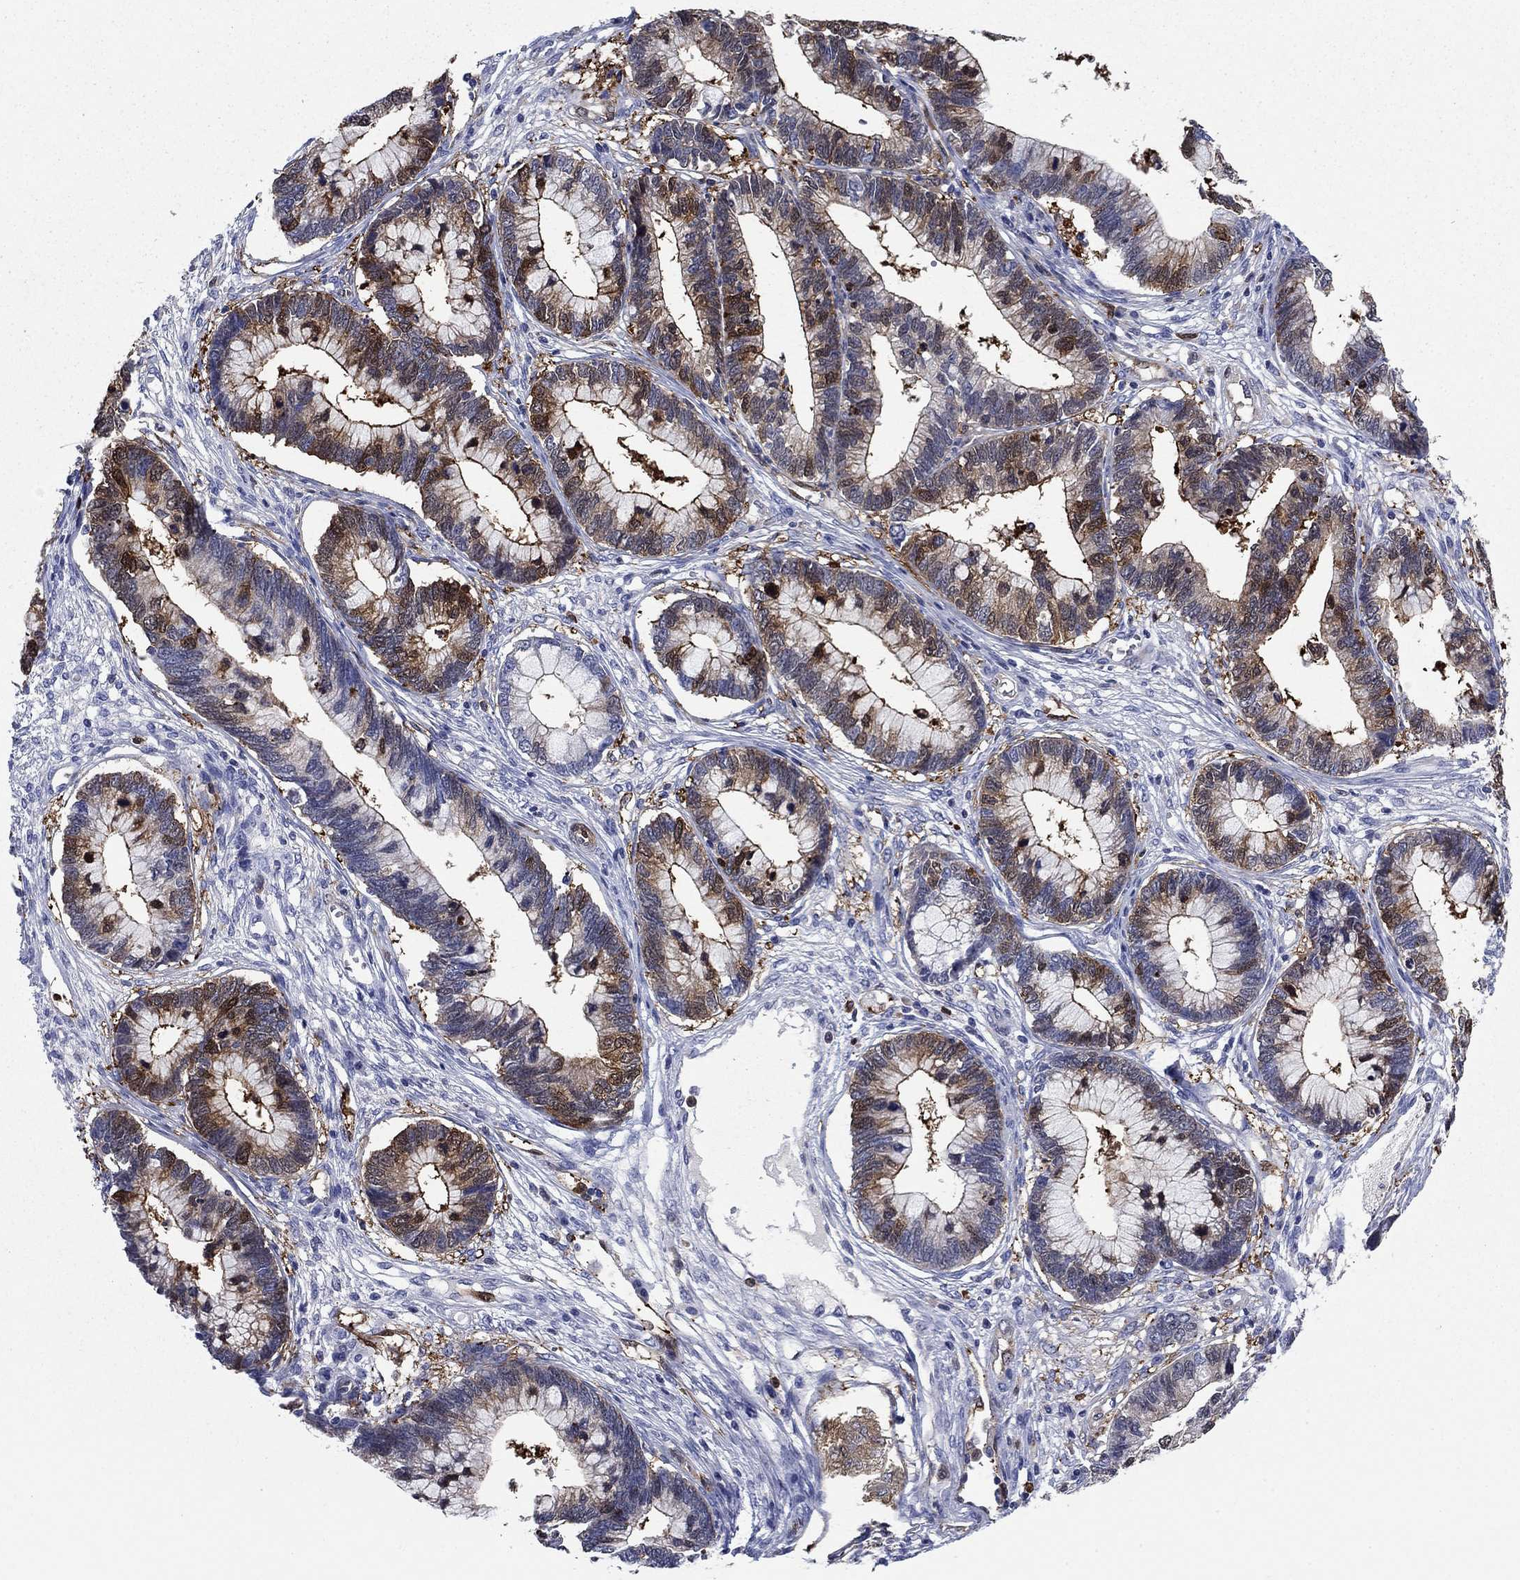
{"staining": {"intensity": "strong", "quantity": "25%-75%", "location": "cytoplasmic/membranous"}, "tissue": "cervical cancer", "cell_type": "Tumor cells", "image_type": "cancer", "snomed": [{"axis": "morphology", "description": "Adenocarcinoma, NOS"}, {"axis": "topography", "description": "Cervix"}], "caption": "Protein staining of cervical cancer (adenocarcinoma) tissue reveals strong cytoplasmic/membranous staining in approximately 25%-75% of tumor cells.", "gene": "STMN1", "patient": {"sex": "female", "age": 44}}